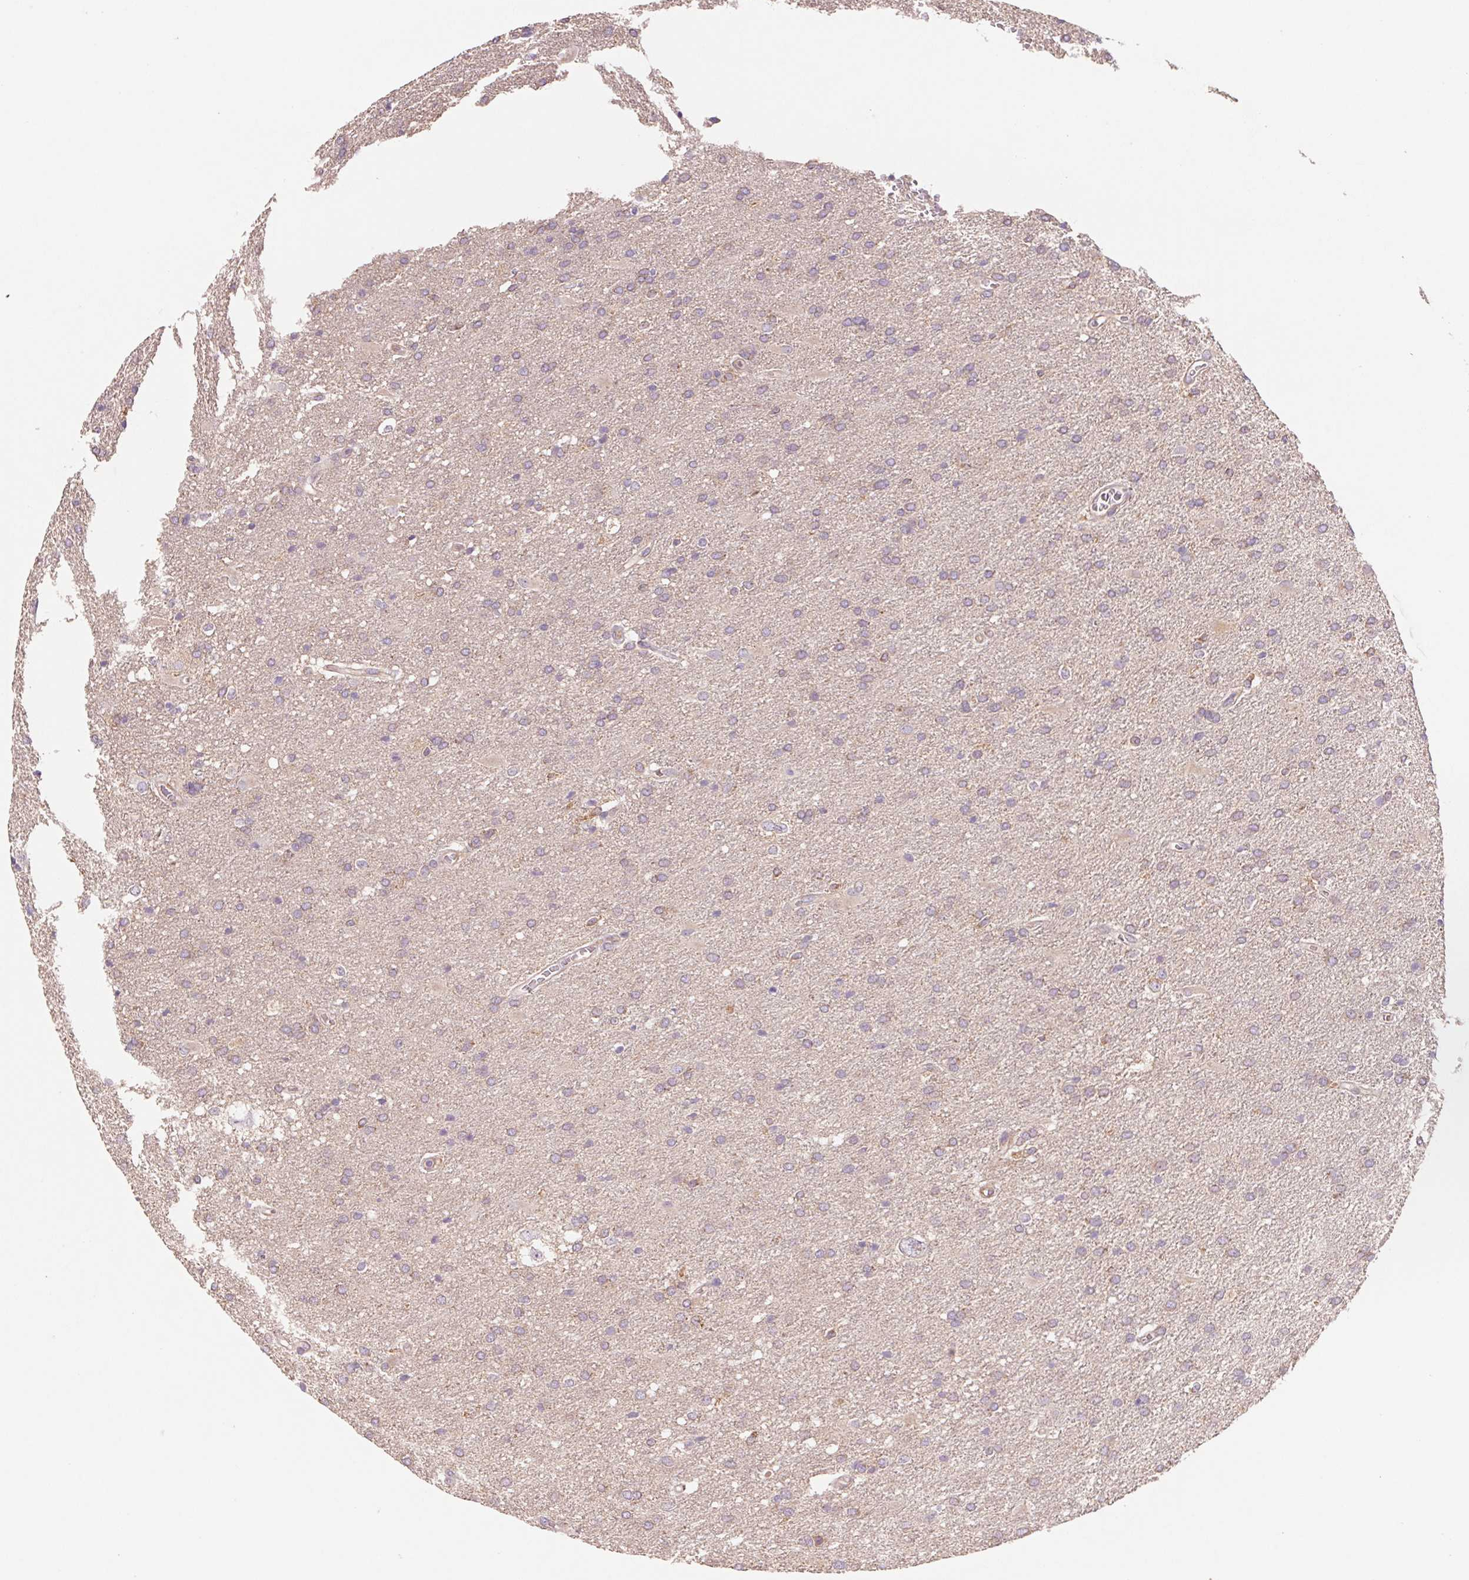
{"staining": {"intensity": "negative", "quantity": "none", "location": "none"}, "tissue": "glioma", "cell_type": "Tumor cells", "image_type": "cancer", "snomed": [{"axis": "morphology", "description": "Glioma, malignant, Low grade"}, {"axis": "topography", "description": "Brain"}], "caption": "Tumor cells show no significant staining in glioma.", "gene": "RAB1A", "patient": {"sex": "male", "age": 66}}